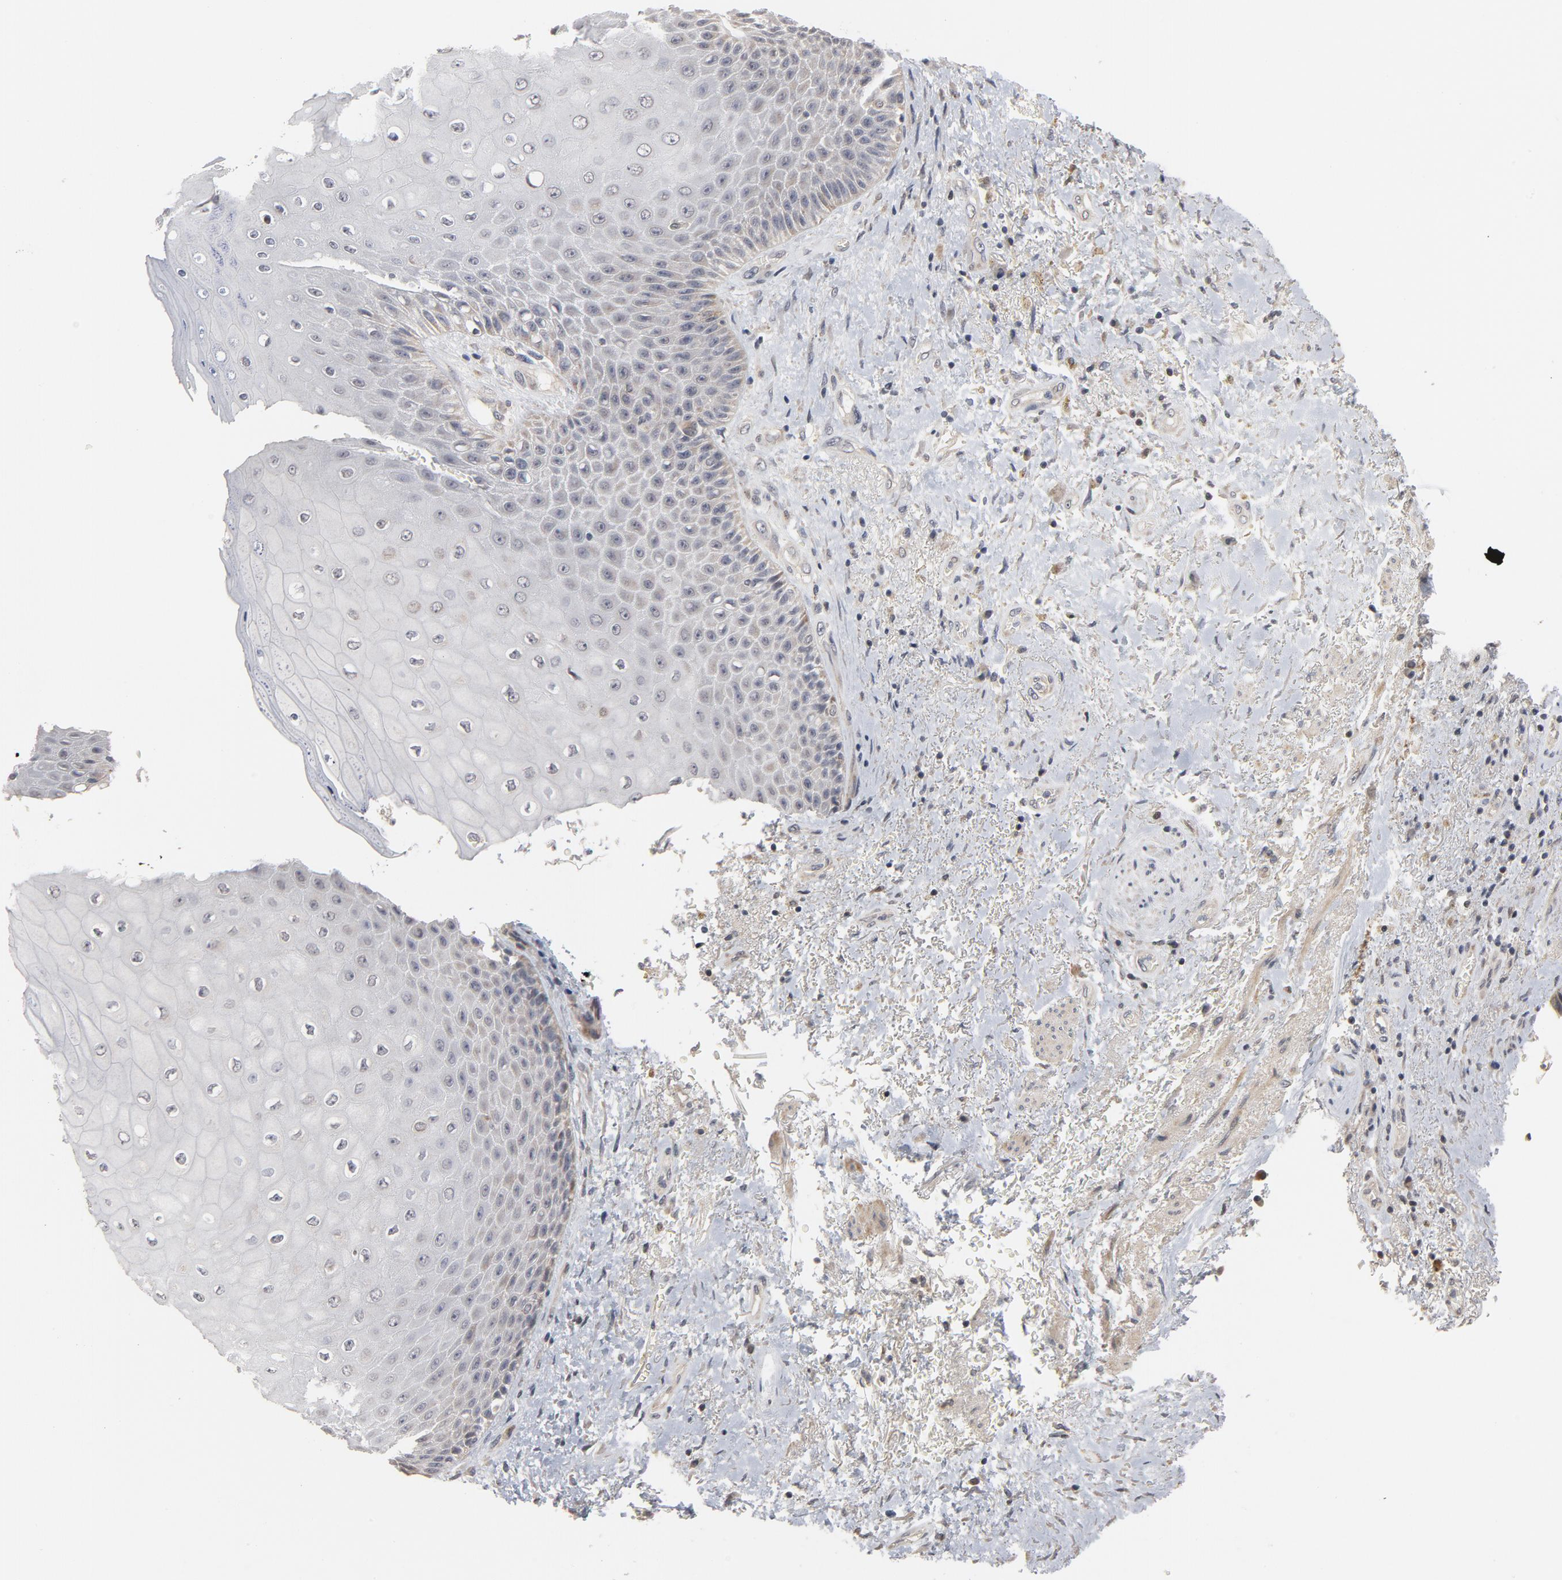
{"staining": {"intensity": "negative", "quantity": "none", "location": "none"}, "tissue": "skin", "cell_type": "Epidermal cells", "image_type": "normal", "snomed": [{"axis": "morphology", "description": "Normal tissue, NOS"}, {"axis": "topography", "description": "Anal"}], "caption": "Immunohistochemistry (IHC) of benign human skin demonstrates no expression in epidermal cells.", "gene": "PPP1R1B", "patient": {"sex": "female", "age": 46}}